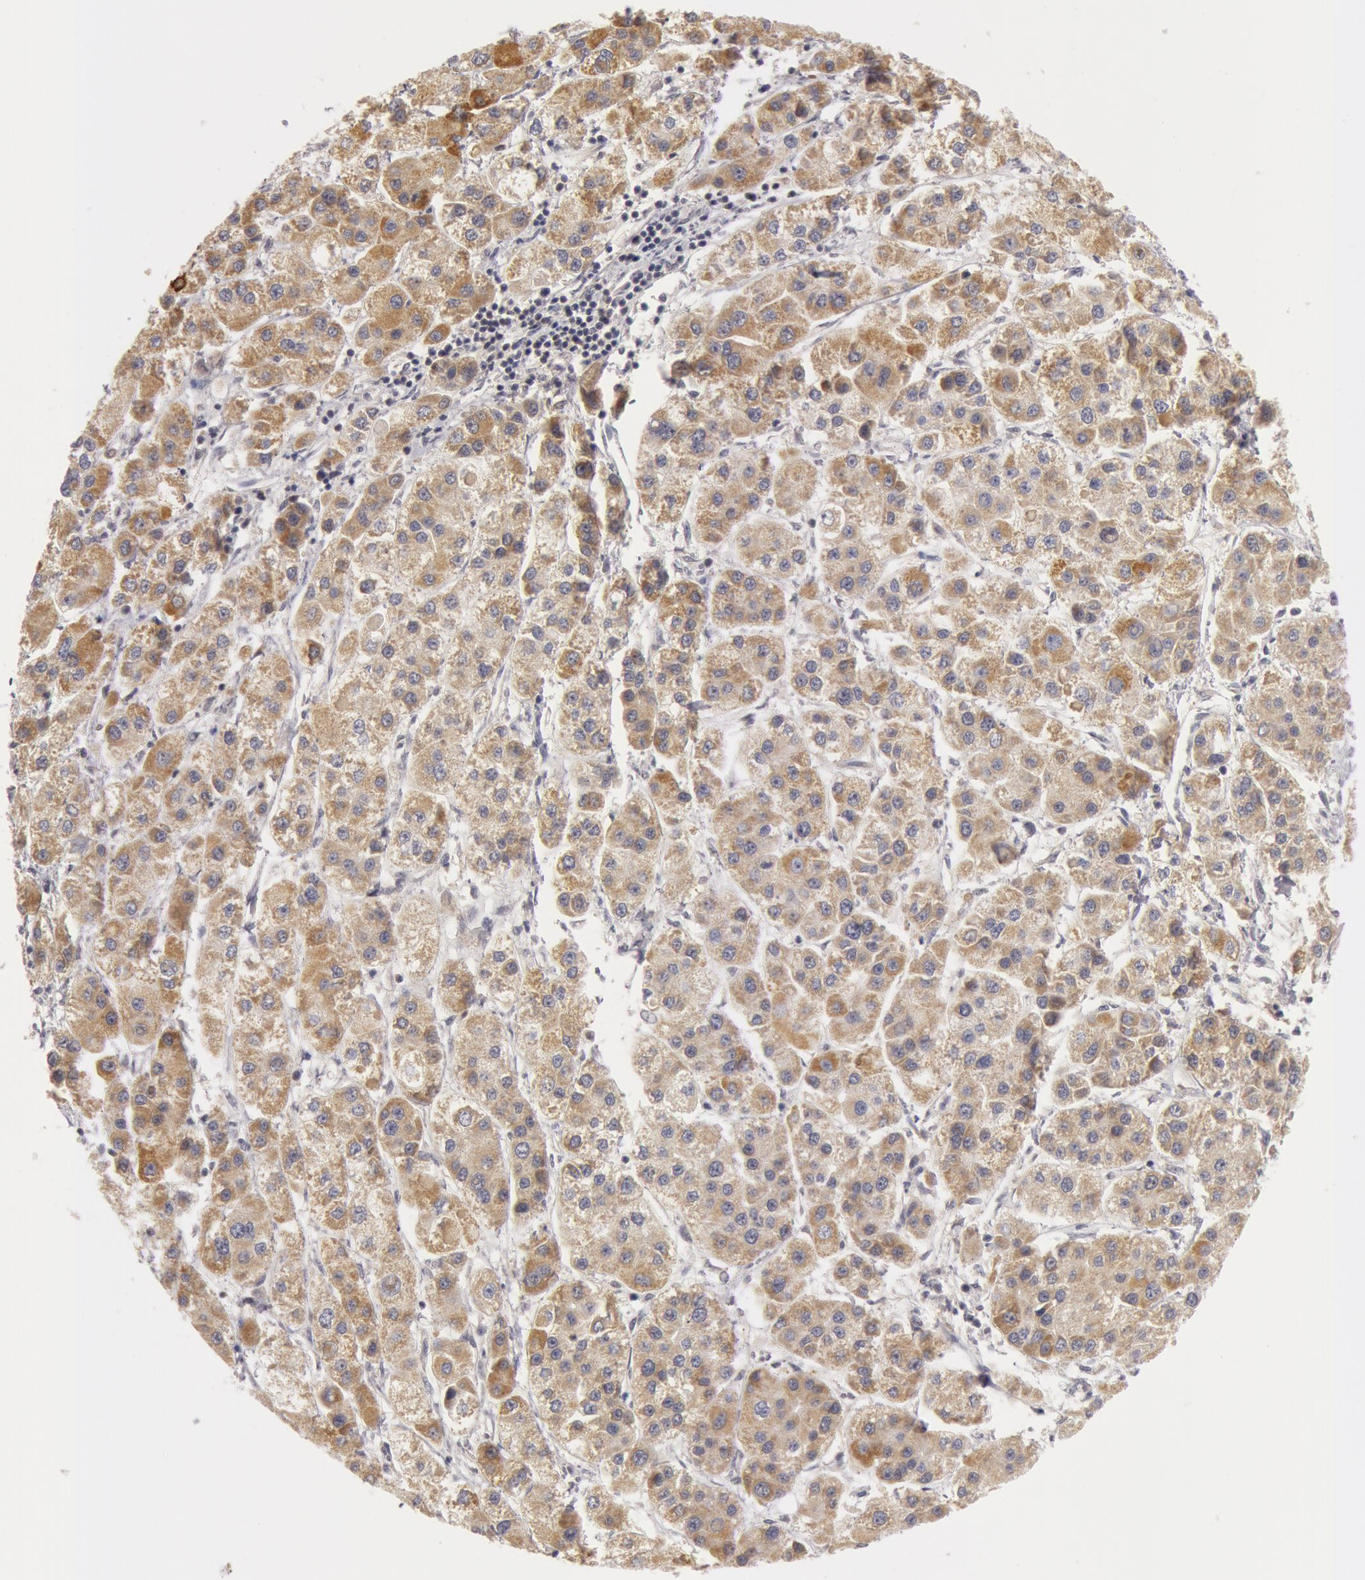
{"staining": {"intensity": "moderate", "quantity": ">75%", "location": "cytoplasmic/membranous"}, "tissue": "liver cancer", "cell_type": "Tumor cells", "image_type": "cancer", "snomed": [{"axis": "morphology", "description": "Carcinoma, Hepatocellular, NOS"}, {"axis": "topography", "description": "Liver"}], "caption": "Human liver hepatocellular carcinoma stained with a protein marker reveals moderate staining in tumor cells.", "gene": "SYTL4", "patient": {"sex": "female", "age": 85}}